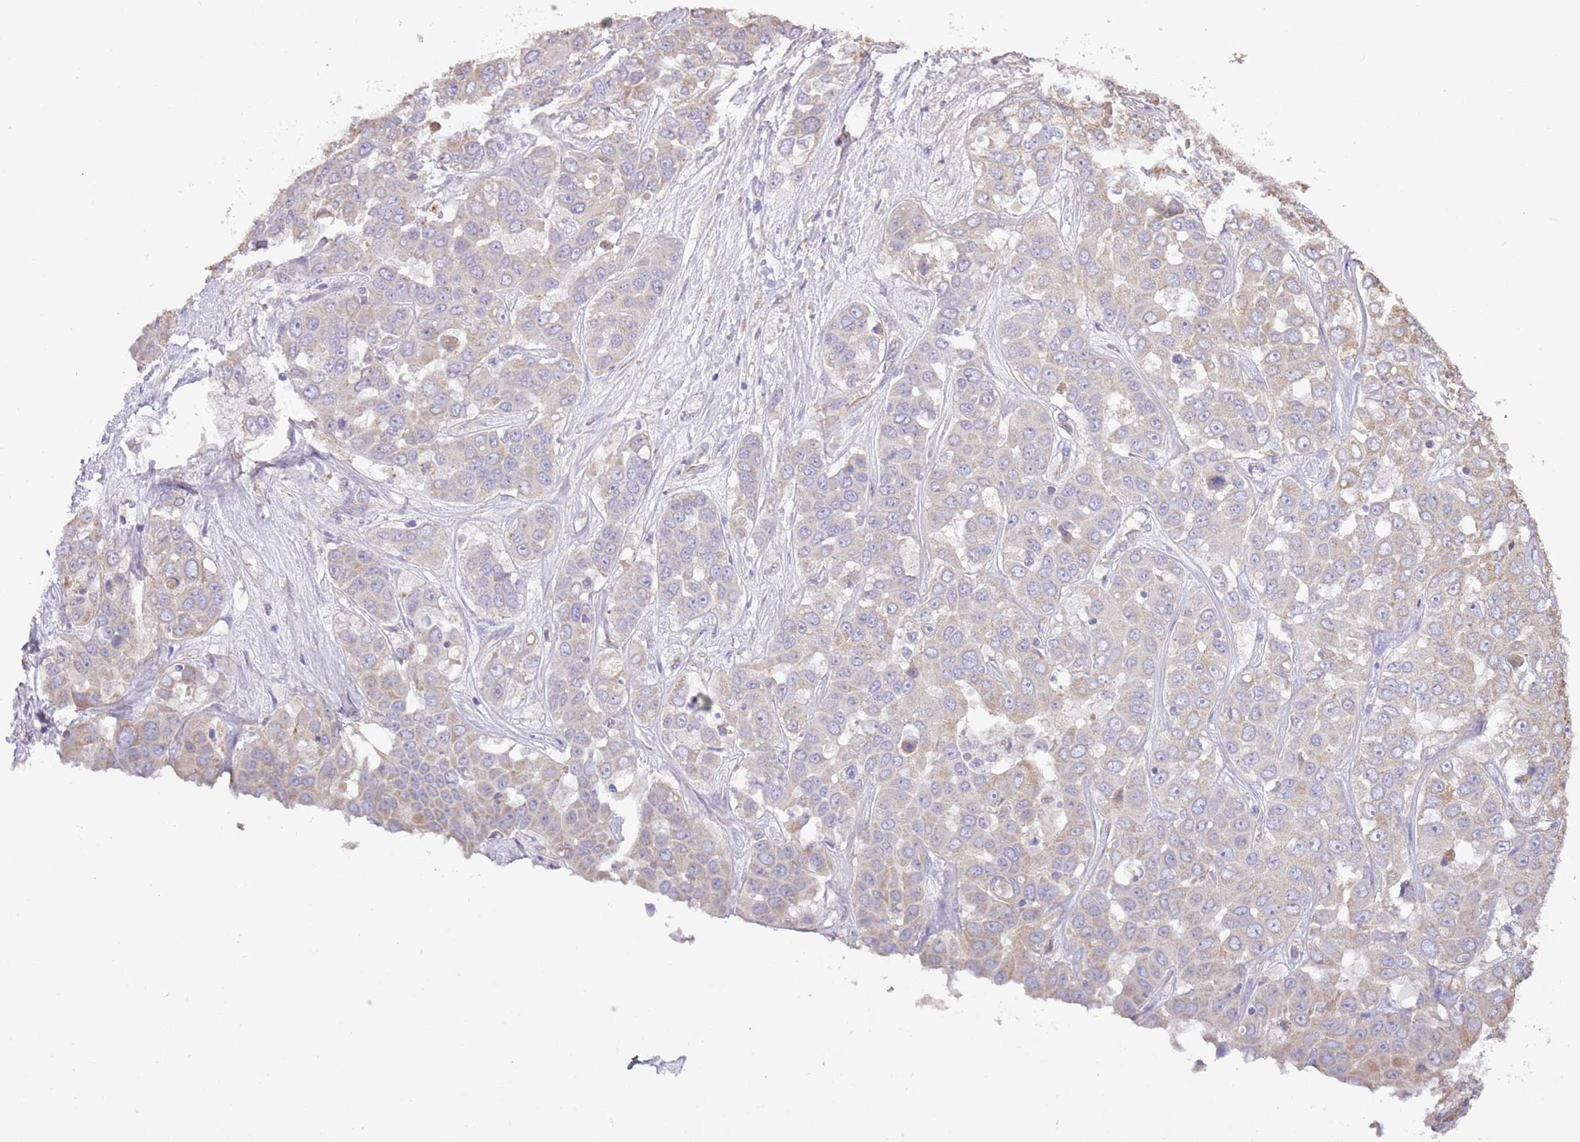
{"staining": {"intensity": "weak", "quantity": "<25%", "location": "cytoplasmic/membranous"}, "tissue": "liver cancer", "cell_type": "Tumor cells", "image_type": "cancer", "snomed": [{"axis": "morphology", "description": "Cholangiocarcinoma"}, {"axis": "topography", "description": "Liver"}], "caption": "Immunohistochemical staining of human liver cholangiocarcinoma exhibits no significant staining in tumor cells.", "gene": "DOCK9", "patient": {"sex": "female", "age": 52}}